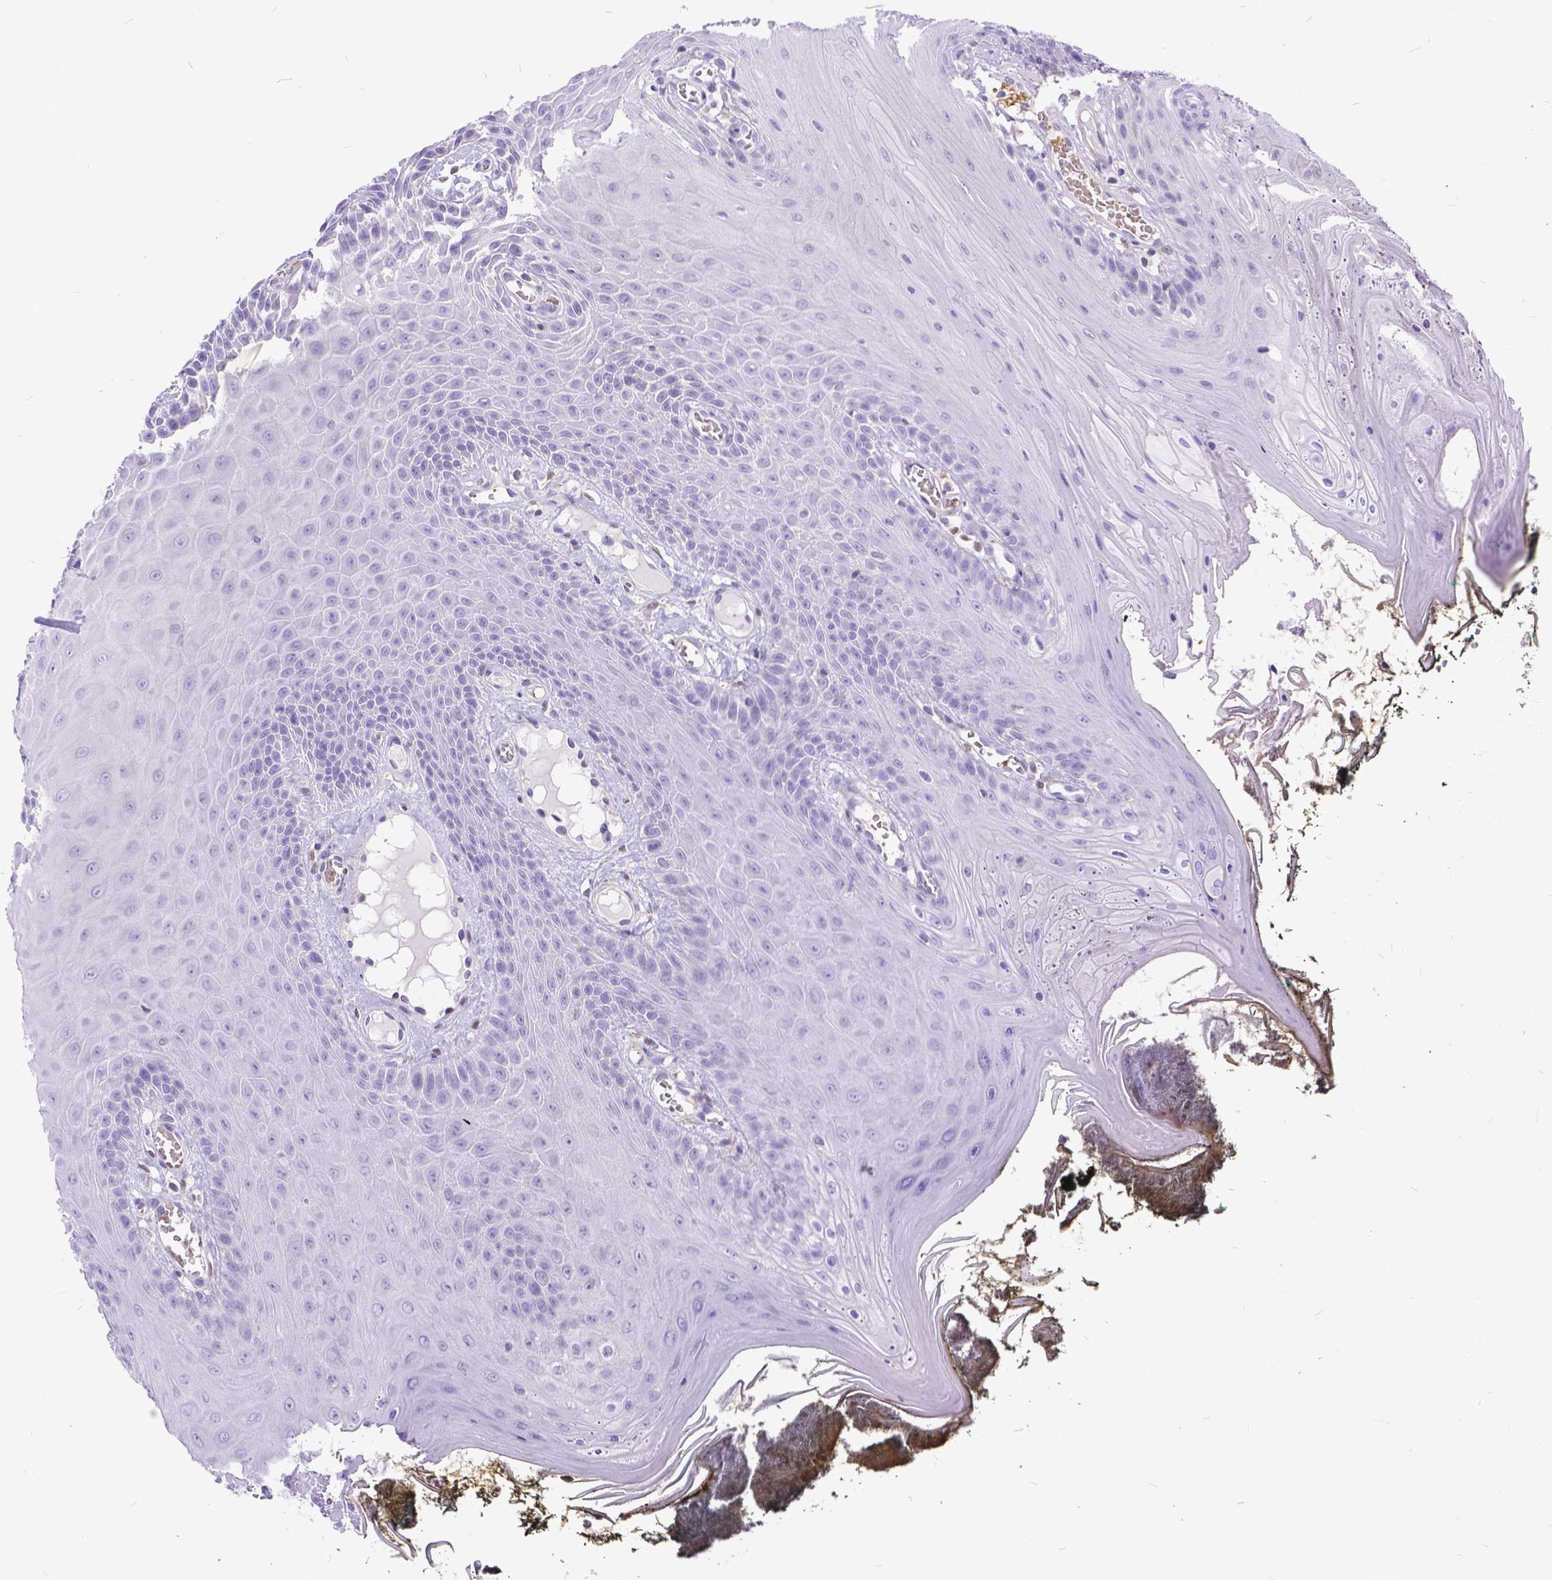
{"staining": {"intensity": "negative", "quantity": "none", "location": "none"}, "tissue": "oral mucosa", "cell_type": "Squamous epithelial cells", "image_type": "normal", "snomed": [{"axis": "morphology", "description": "Normal tissue, NOS"}, {"axis": "topography", "description": "Oral tissue"}], "caption": "Benign oral mucosa was stained to show a protein in brown. There is no significant staining in squamous epithelial cells. (DAB immunohistochemistry with hematoxylin counter stain).", "gene": "TMEM169", "patient": {"sex": "male", "age": 9}}